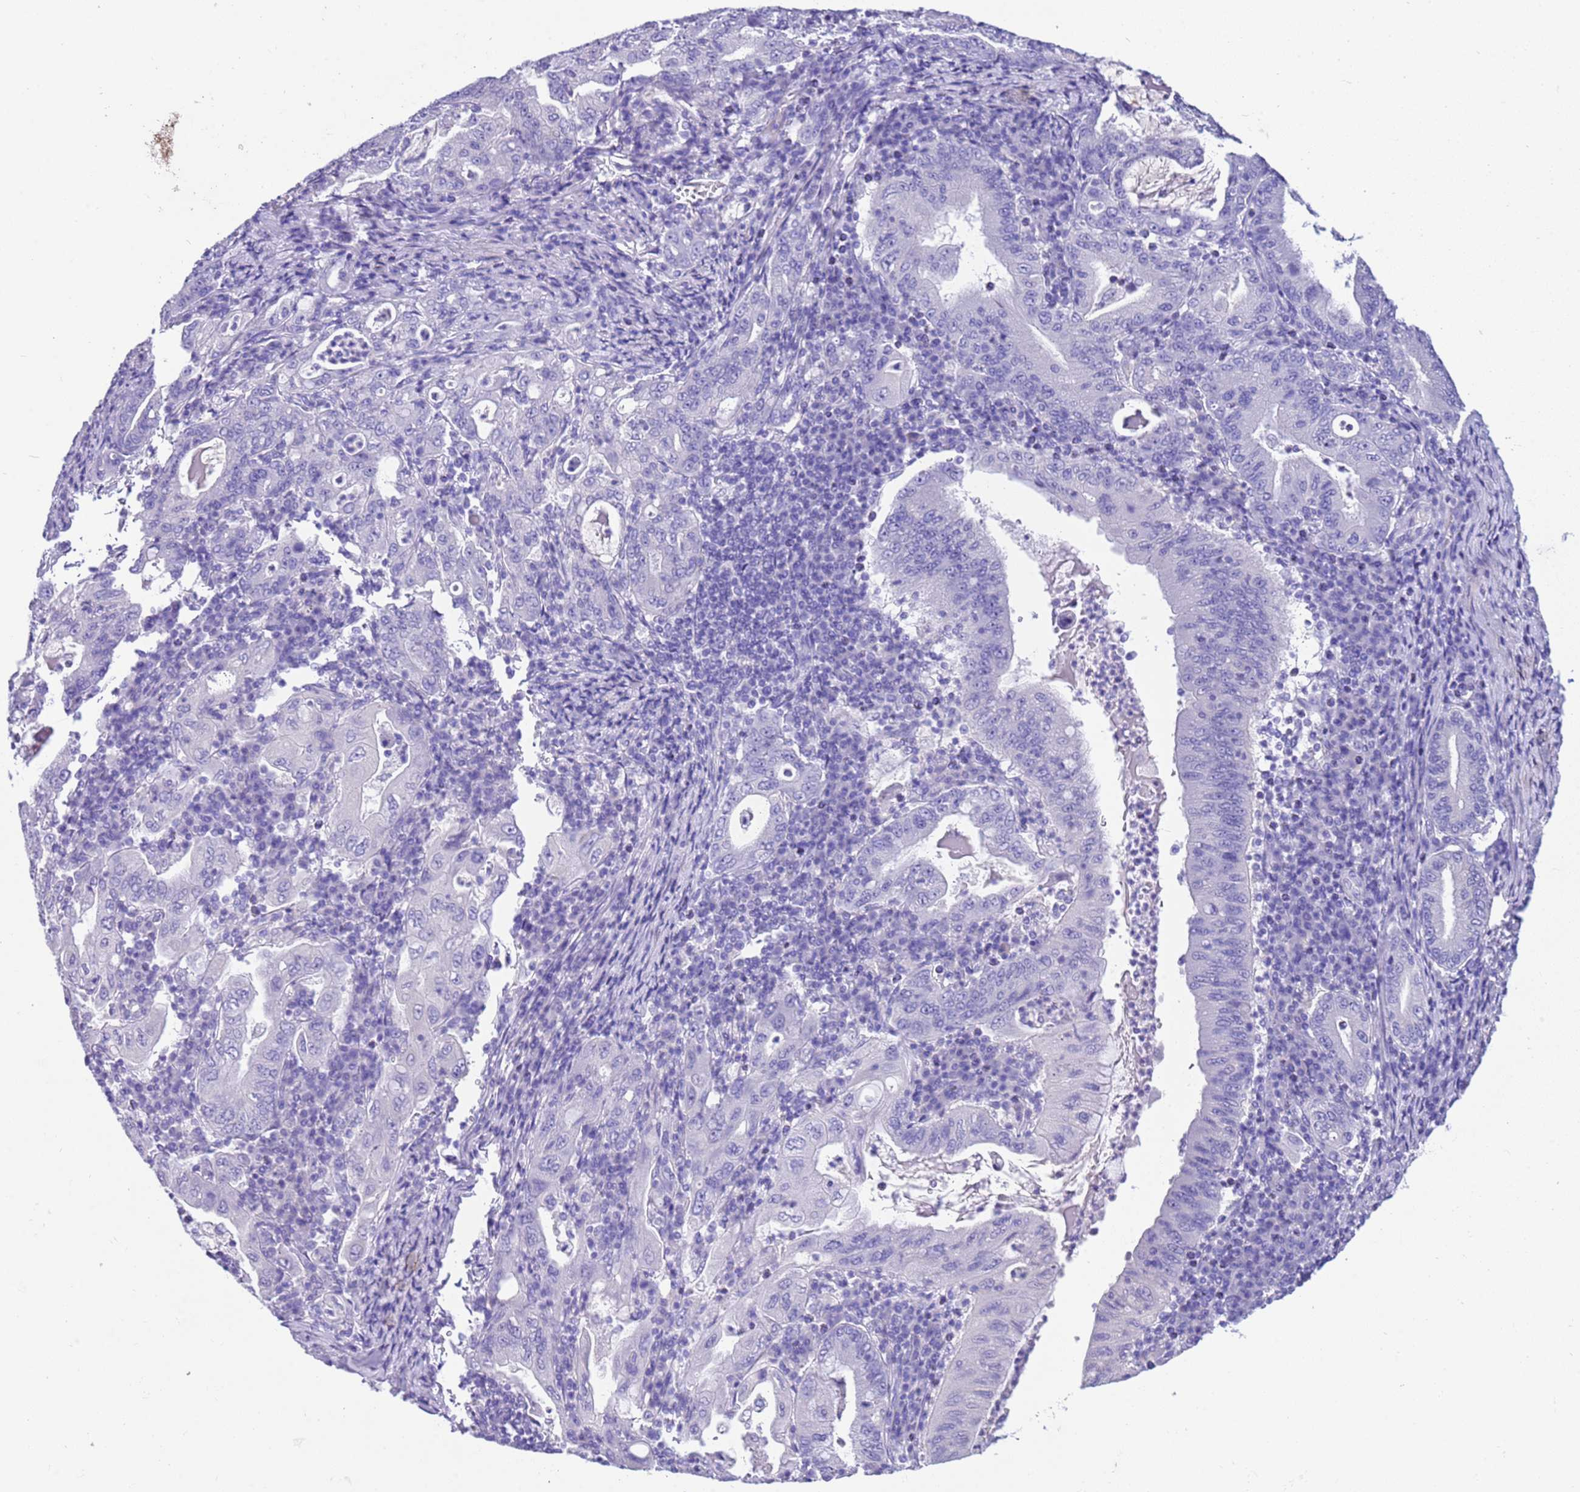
{"staining": {"intensity": "negative", "quantity": "none", "location": "none"}, "tissue": "stomach cancer", "cell_type": "Tumor cells", "image_type": "cancer", "snomed": [{"axis": "morphology", "description": "Normal tissue, NOS"}, {"axis": "morphology", "description": "Adenocarcinoma, NOS"}, {"axis": "topography", "description": "Esophagus"}, {"axis": "topography", "description": "Stomach, upper"}, {"axis": "topography", "description": "Peripheral nerve tissue"}], "caption": "This is an IHC photomicrograph of stomach cancer (adenocarcinoma). There is no staining in tumor cells.", "gene": "CPB1", "patient": {"sex": "male", "age": 62}}